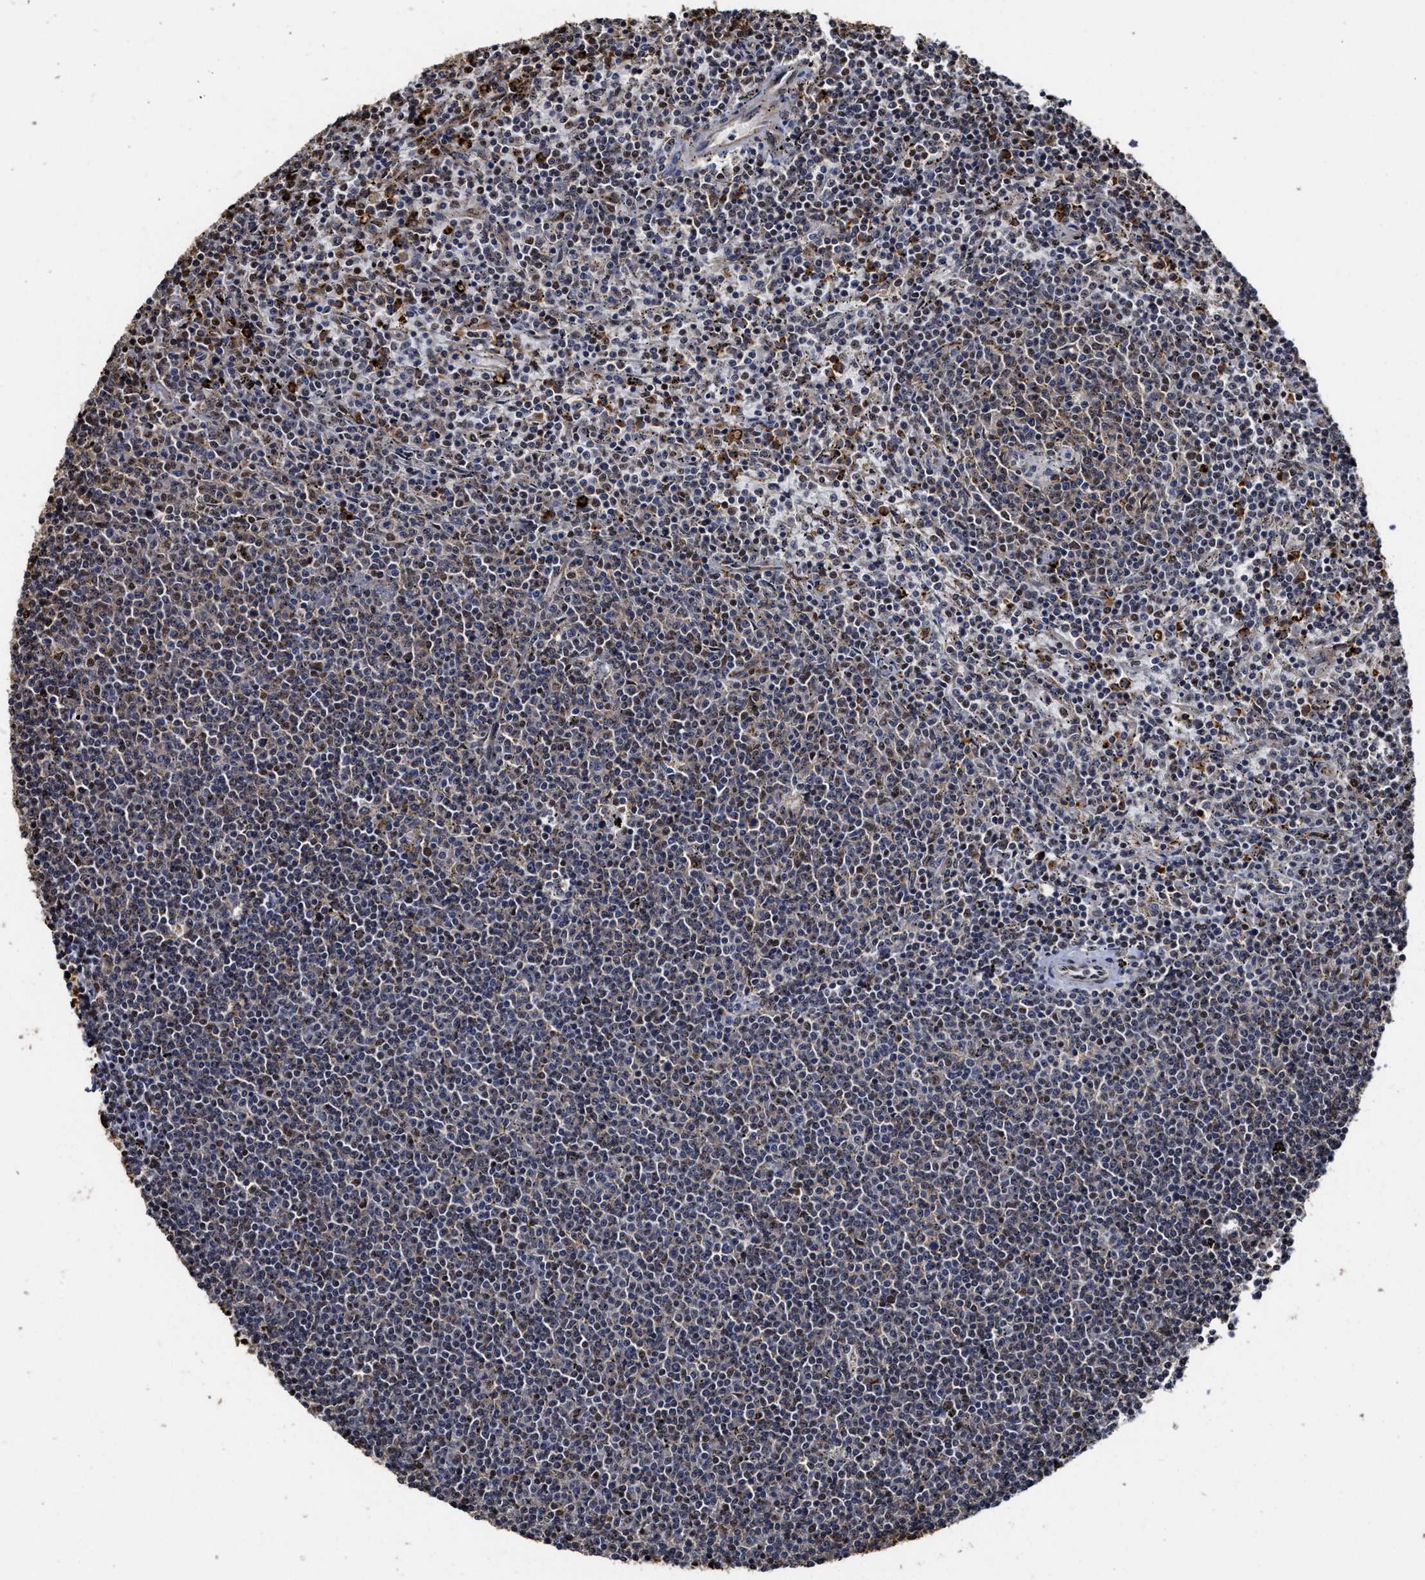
{"staining": {"intensity": "moderate", "quantity": "<25%", "location": "nuclear"}, "tissue": "lymphoma", "cell_type": "Tumor cells", "image_type": "cancer", "snomed": [{"axis": "morphology", "description": "Malignant lymphoma, non-Hodgkin's type, Low grade"}, {"axis": "topography", "description": "Spleen"}], "caption": "Malignant lymphoma, non-Hodgkin's type (low-grade) was stained to show a protein in brown. There is low levels of moderate nuclear staining in about <25% of tumor cells. (DAB = brown stain, brightfield microscopy at high magnification).", "gene": "SEPTIN2", "patient": {"sex": "female", "age": 50}}